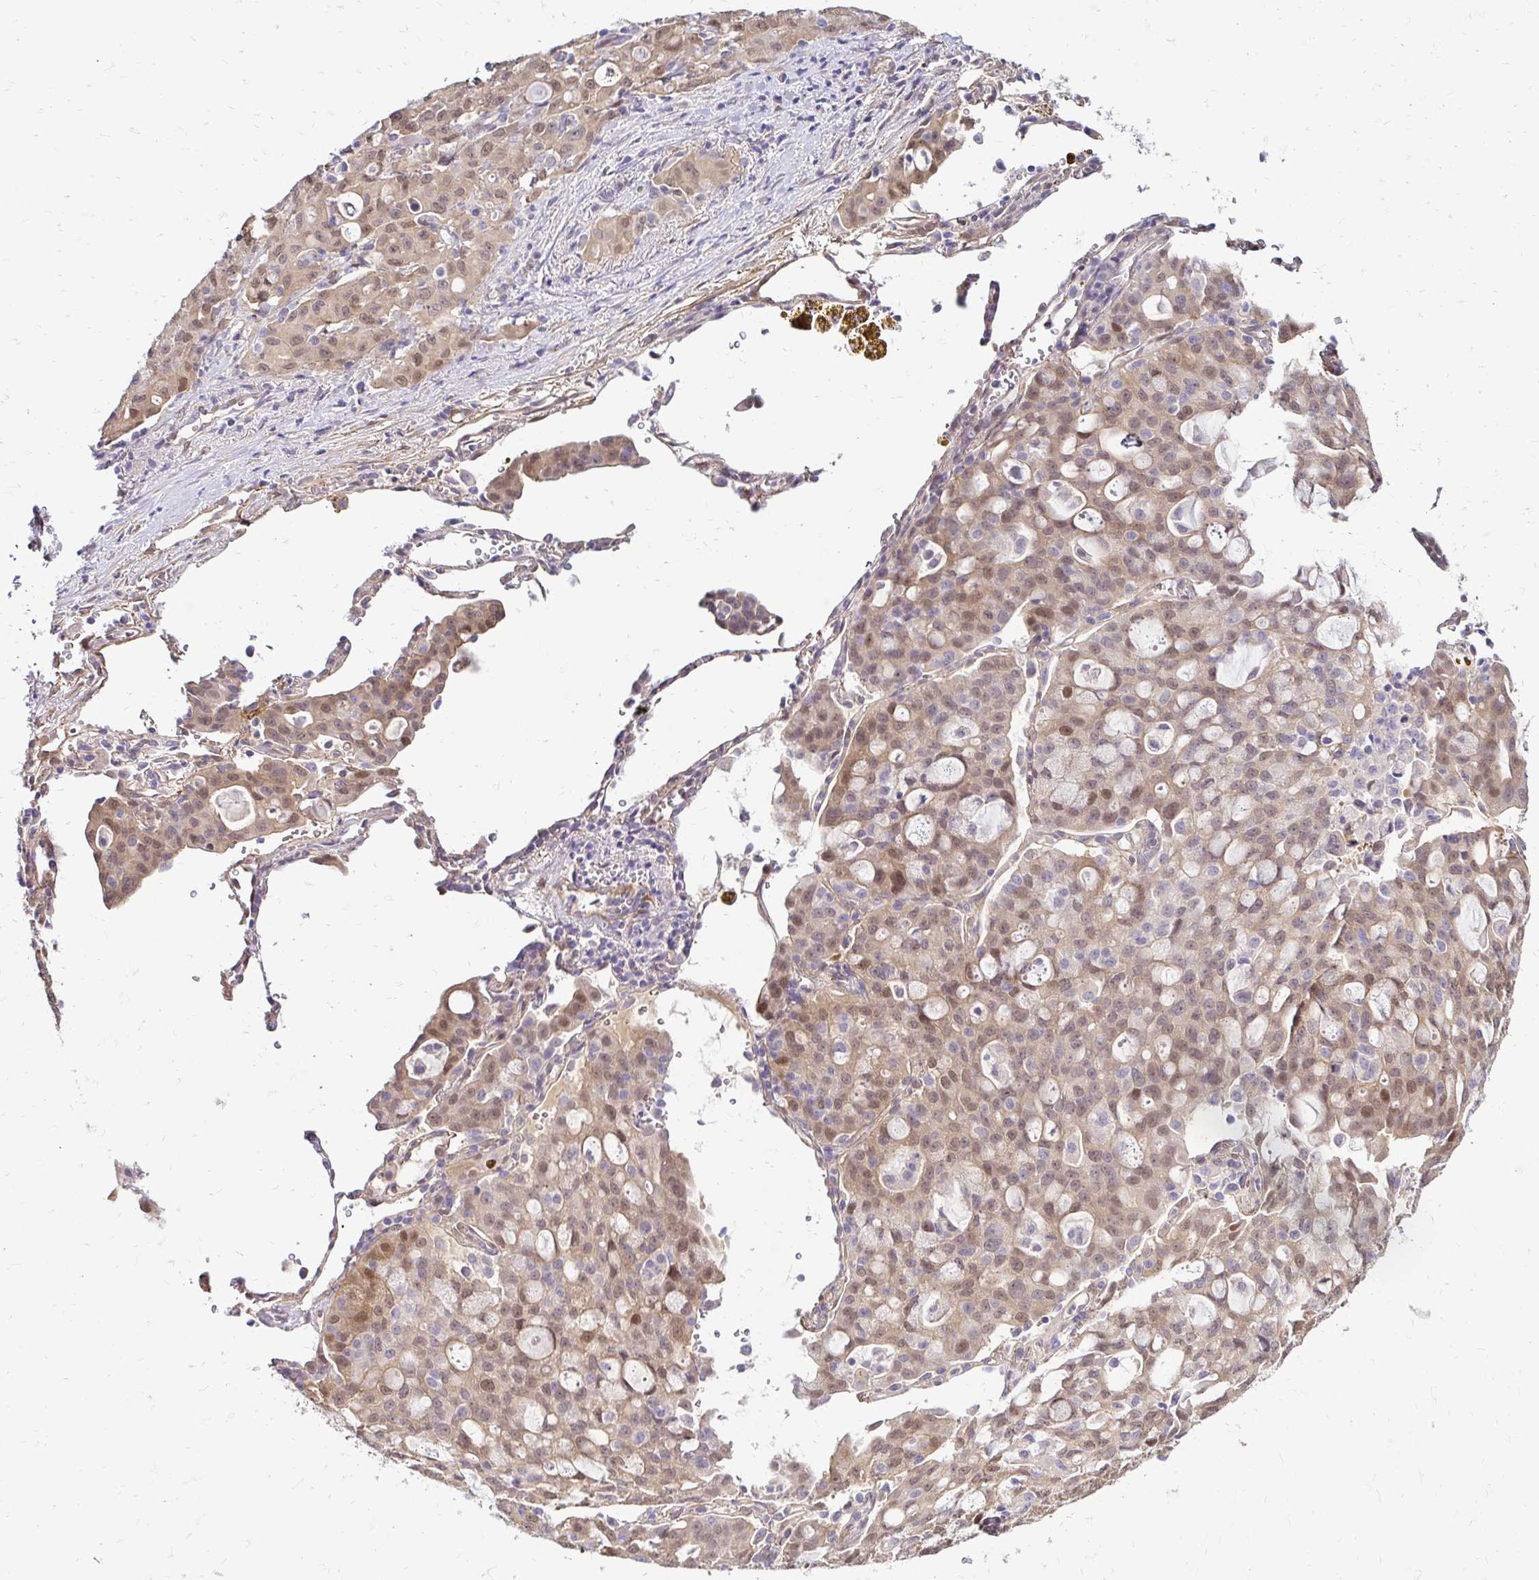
{"staining": {"intensity": "weak", "quantity": ">75%", "location": "cytoplasmic/membranous,nuclear"}, "tissue": "lung cancer", "cell_type": "Tumor cells", "image_type": "cancer", "snomed": [{"axis": "morphology", "description": "Adenocarcinoma, NOS"}, {"axis": "topography", "description": "Lung"}], "caption": "A high-resolution micrograph shows immunohistochemistry (IHC) staining of lung adenocarcinoma, which exhibits weak cytoplasmic/membranous and nuclear staining in approximately >75% of tumor cells.", "gene": "YAP1", "patient": {"sex": "female", "age": 44}}